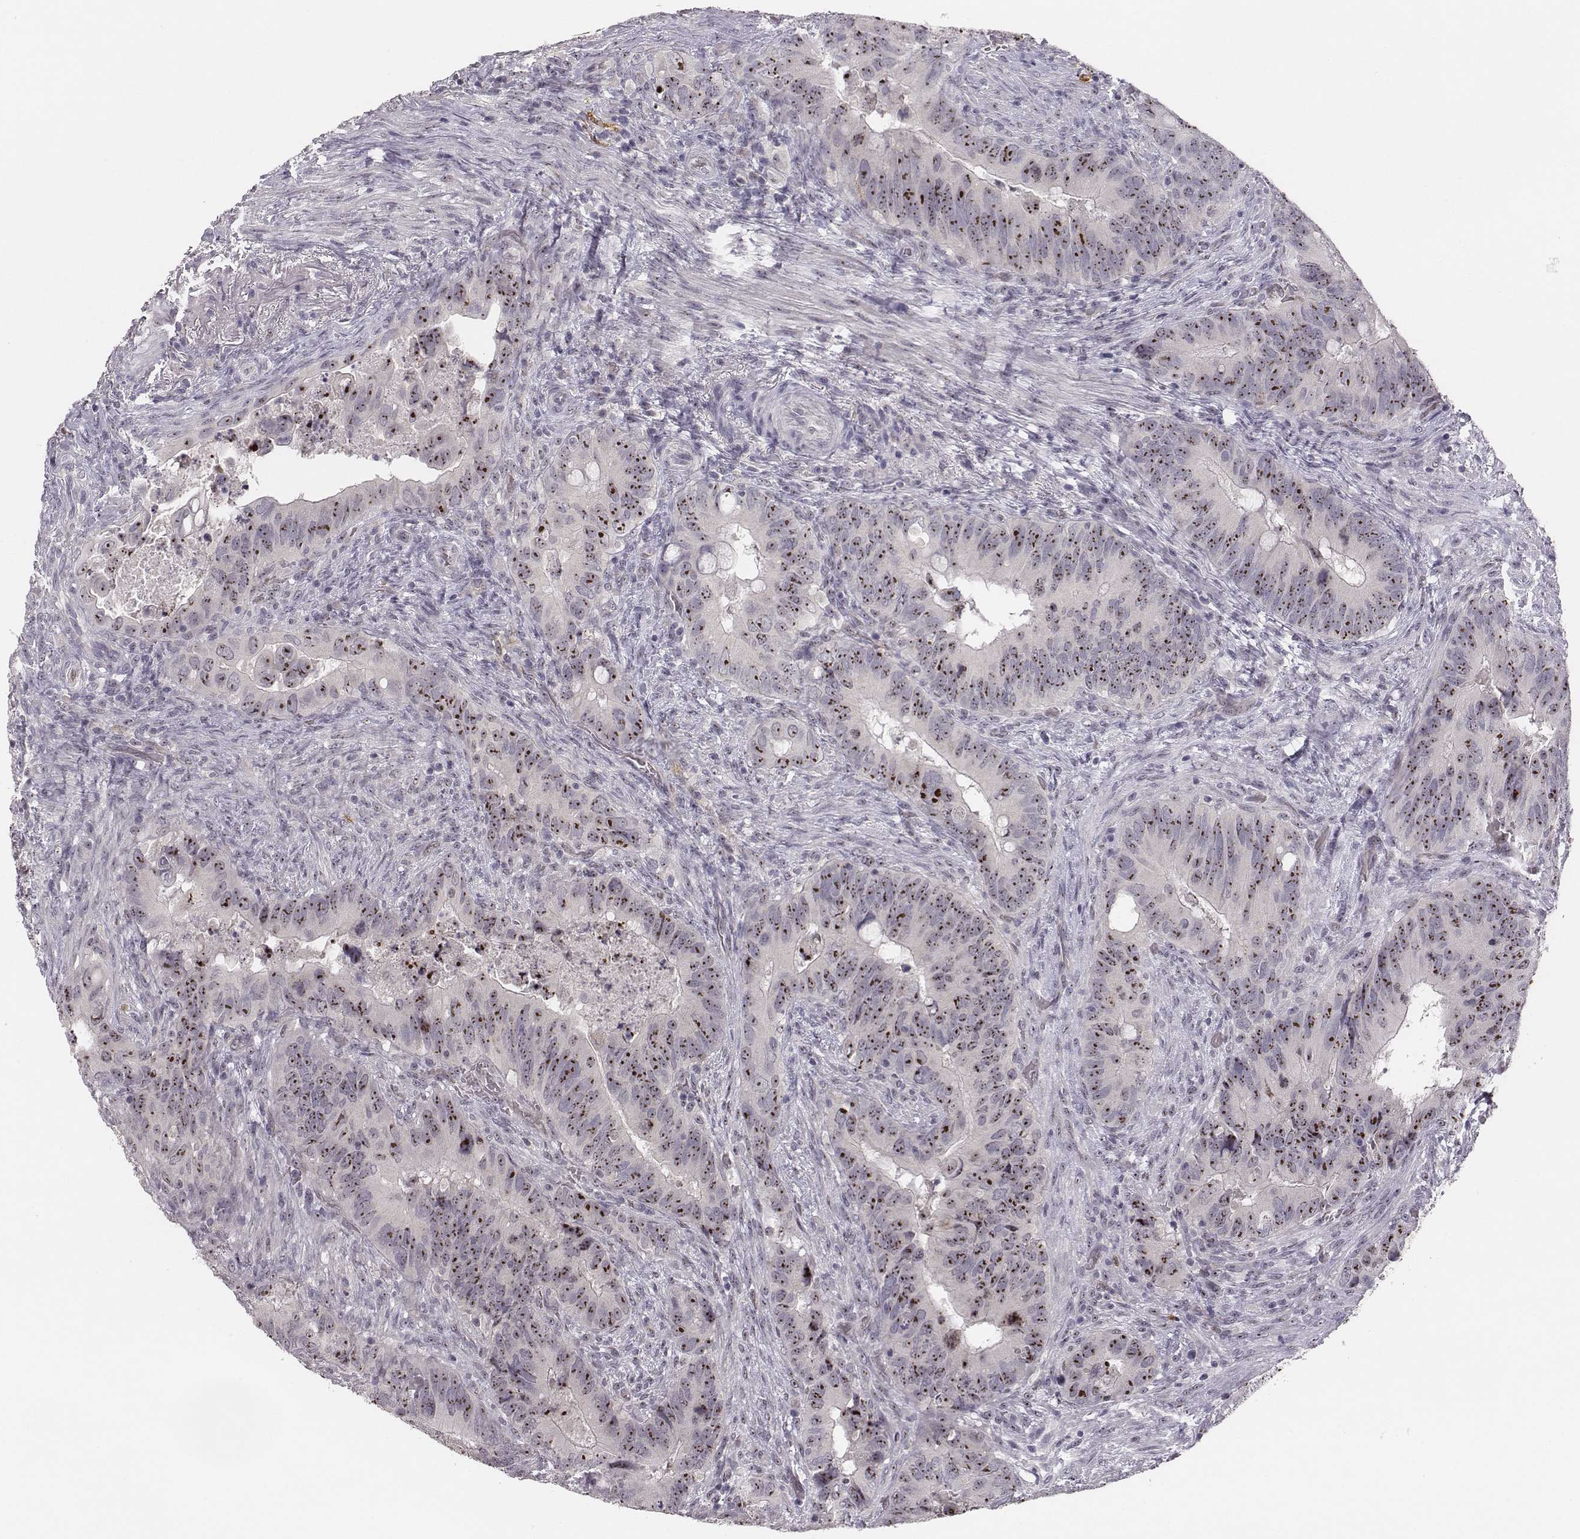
{"staining": {"intensity": "strong", "quantity": ">75%", "location": "nuclear"}, "tissue": "colorectal cancer", "cell_type": "Tumor cells", "image_type": "cancer", "snomed": [{"axis": "morphology", "description": "Adenocarcinoma, NOS"}, {"axis": "topography", "description": "Rectum"}], "caption": "Adenocarcinoma (colorectal) was stained to show a protein in brown. There is high levels of strong nuclear expression in about >75% of tumor cells.", "gene": "NIFK", "patient": {"sex": "male", "age": 78}}